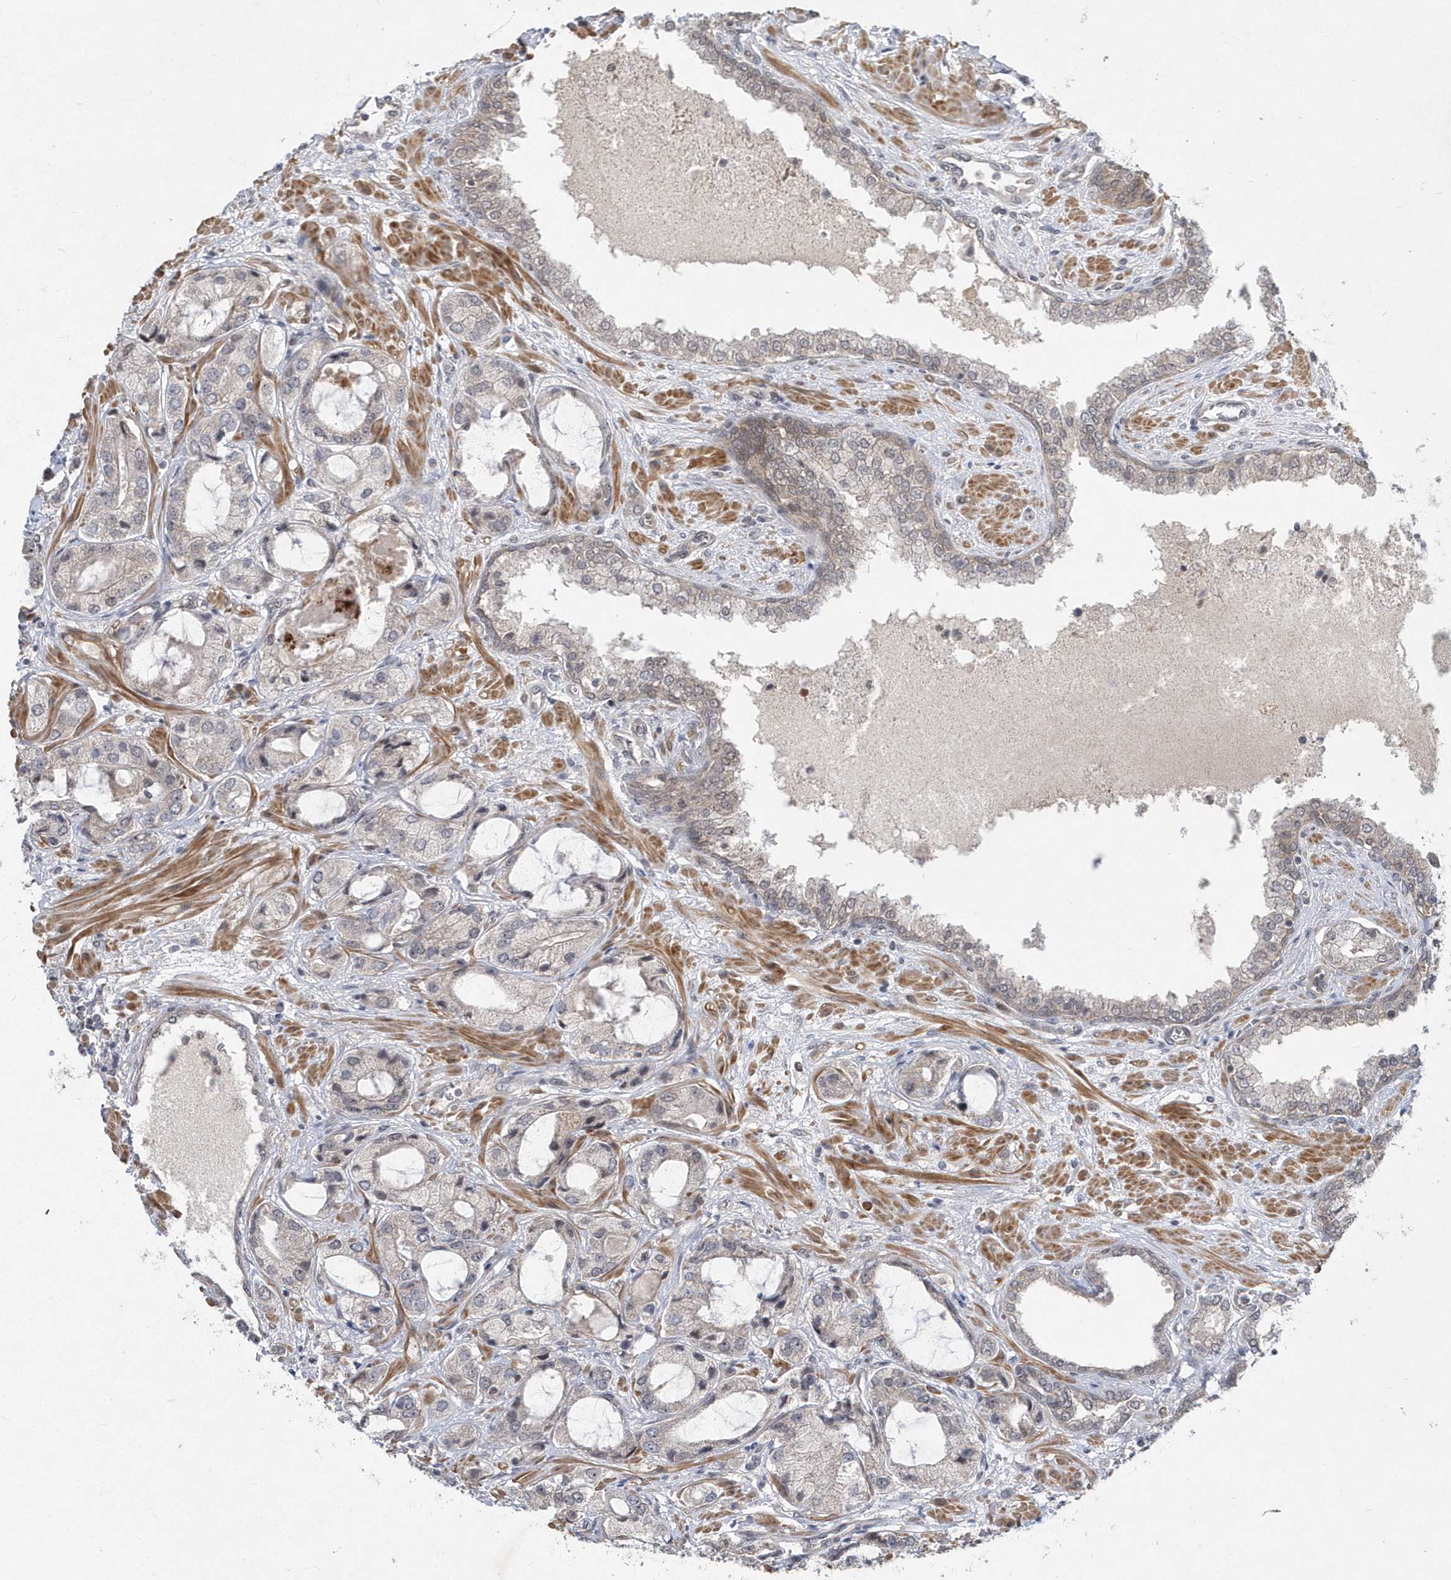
{"staining": {"intensity": "negative", "quantity": "none", "location": "none"}, "tissue": "prostate cancer", "cell_type": "Tumor cells", "image_type": "cancer", "snomed": [{"axis": "morphology", "description": "Normal tissue, NOS"}, {"axis": "morphology", "description": "Adenocarcinoma, High grade"}, {"axis": "topography", "description": "Prostate"}, {"axis": "topography", "description": "Peripheral nerve tissue"}], "caption": "Protein analysis of prostate cancer (high-grade adenocarcinoma) demonstrates no significant staining in tumor cells.", "gene": "MXI1", "patient": {"sex": "male", "age": 59}}